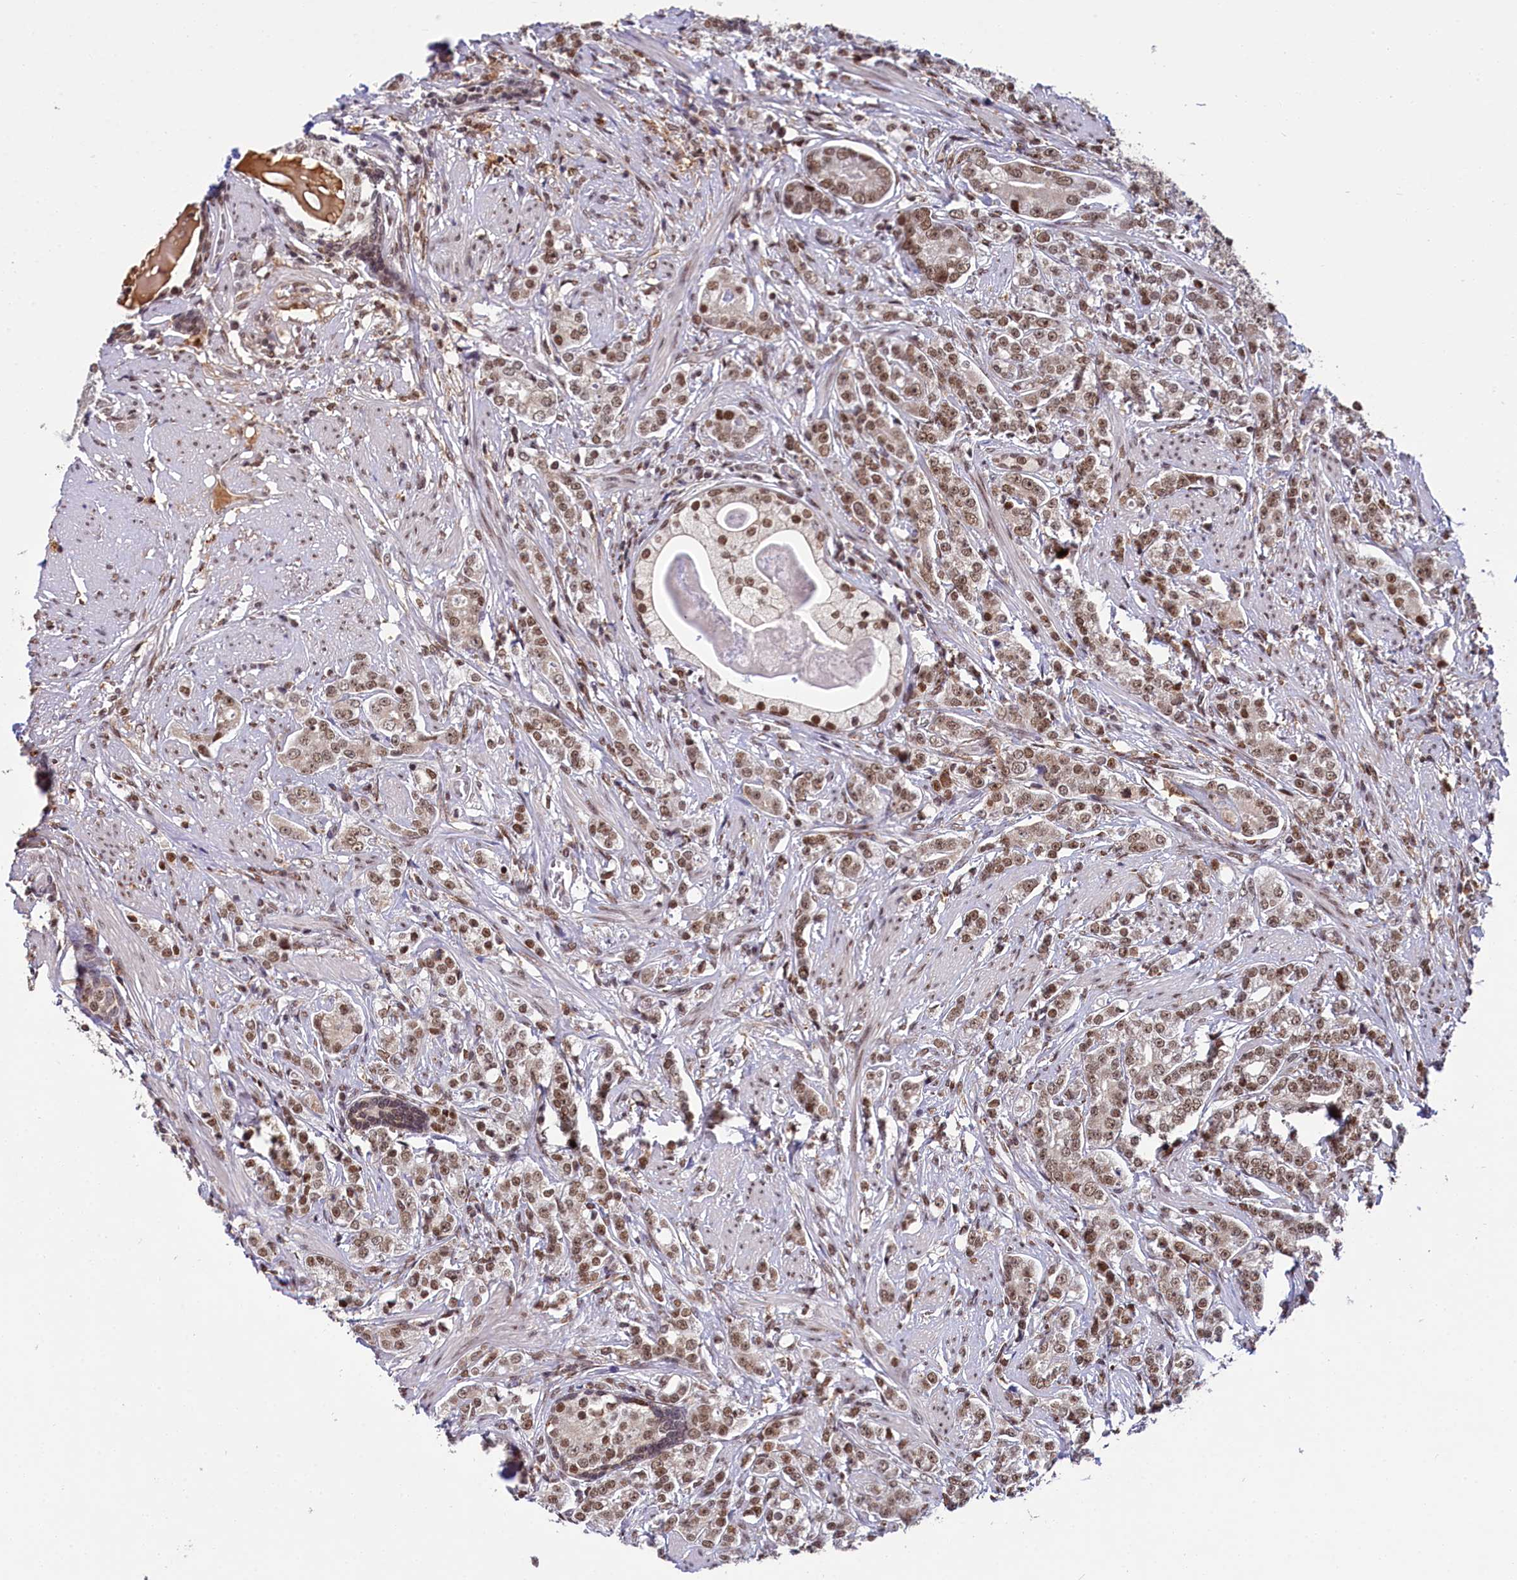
{"staining": {"intensity": "moderate", "quantity": ">75%", "location": "nuclear"}, "tissue": "prostate cancer", "cell_type": "Tumor cells", "image_type": "cancer", "snomed": [{"axis": "morphology", "description": "Adenocarcinoma, High grade"}, {"axis": "topography", "description": "Prostate"}], "caption": "The immunohistochemical stain shows moderate nuclear positivity in tumor cells of prostate cancer (adenocarcinoma (high-grade)) tissue. The staining is performed using DAB brown chromogen to label protein expression. The nuclei are counter-stained blue using hematoxylin.", "gene": "PPHLN1", "patient": {"sex": "male", "age": 69}}